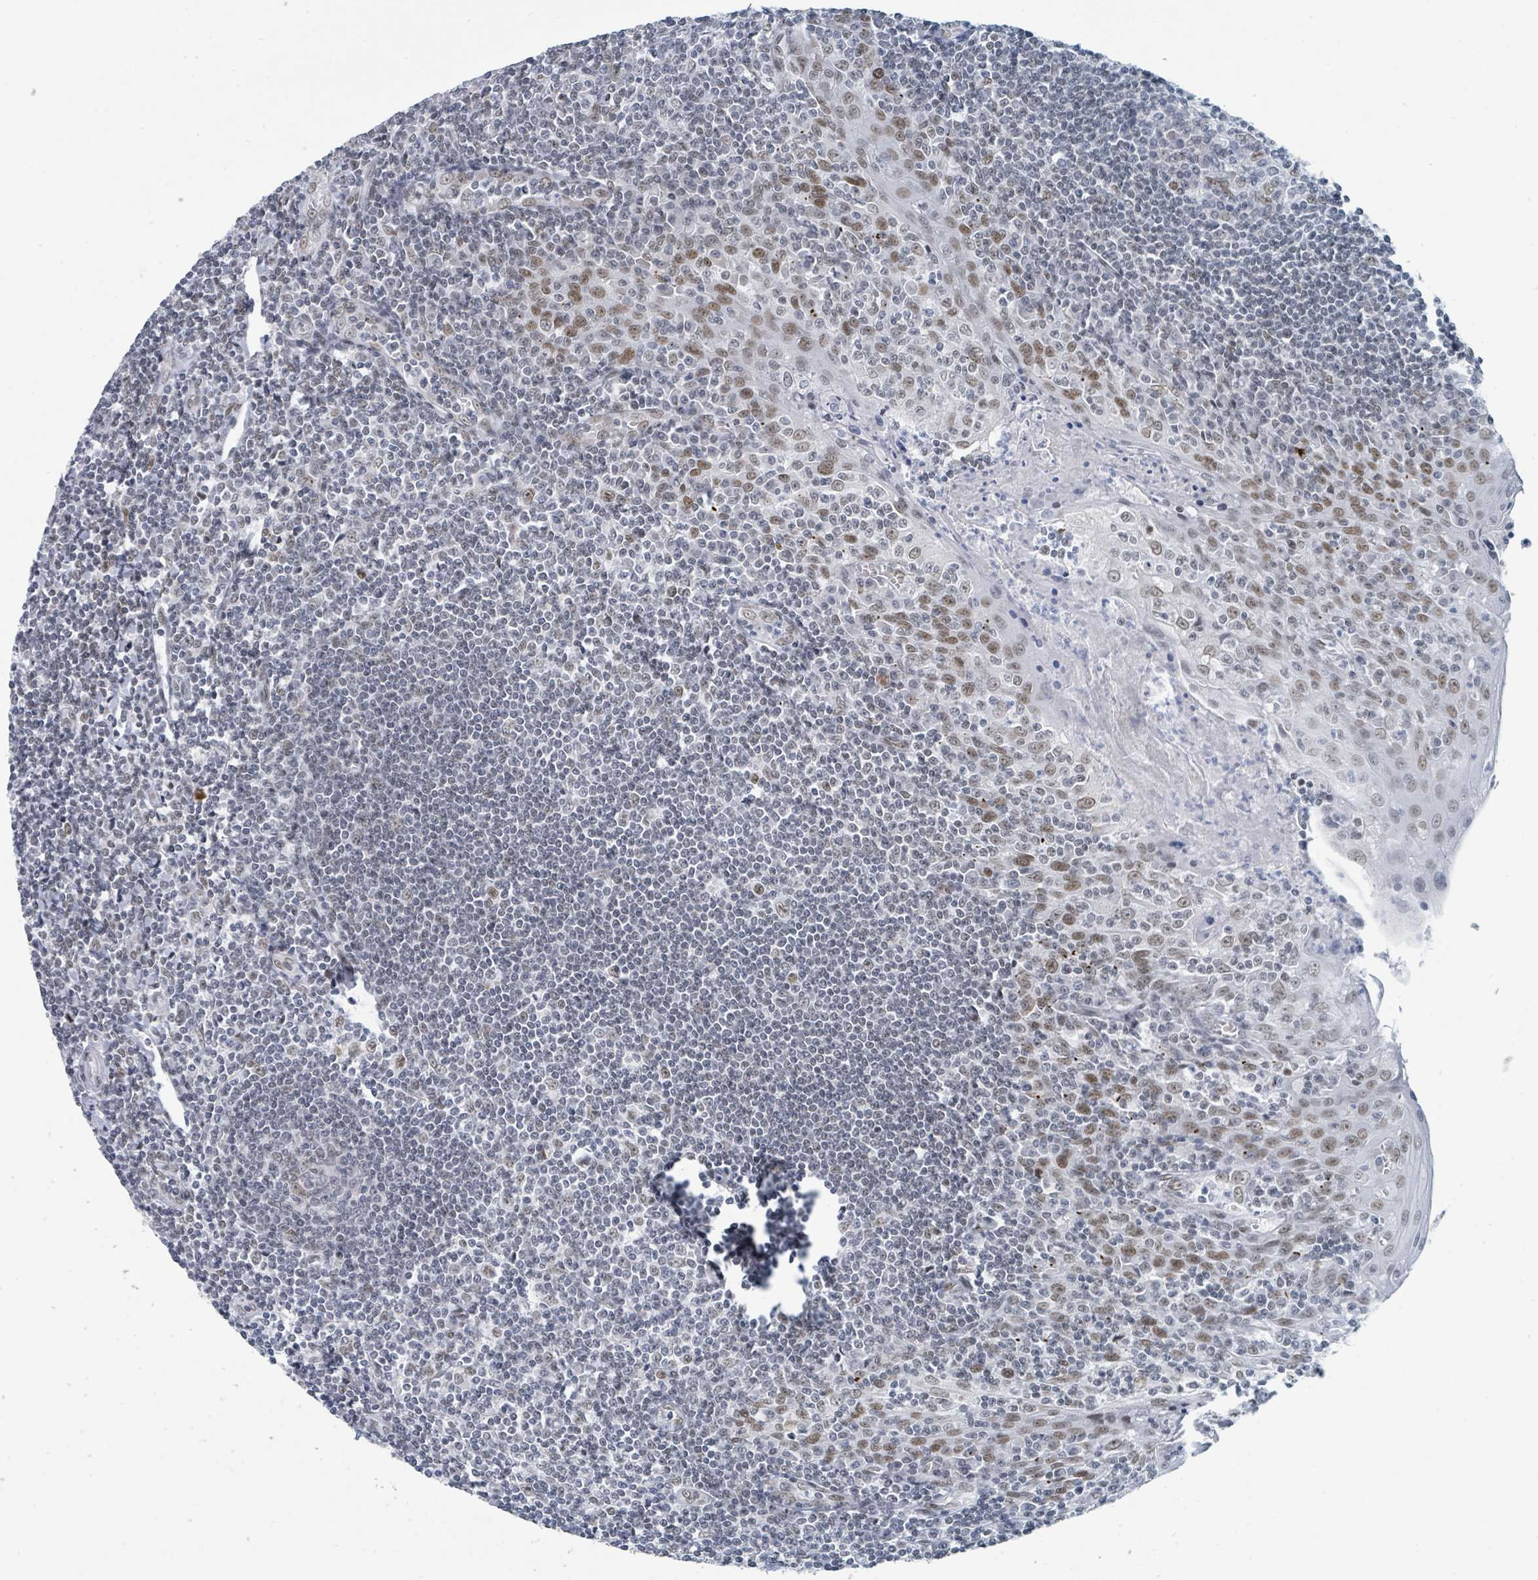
{"staining": {"intensity": "moderate", "quantity": "<25%", "location": "nuclear"}, "tissue": "tonsil", "cell_type": "Germinal center cells", "image_type": "normal", "snomed": [{"axis": "morphology", "description": "Normal tissue, NOS"}, {"axis": "topography", "description": "Tonsil"}], "caption": "Tonsil stained for a protein displays moderate nuclear positivity in germinal center cells.", "gene": "EHMT2", "patient": {"sex": "male", "age": 27}}